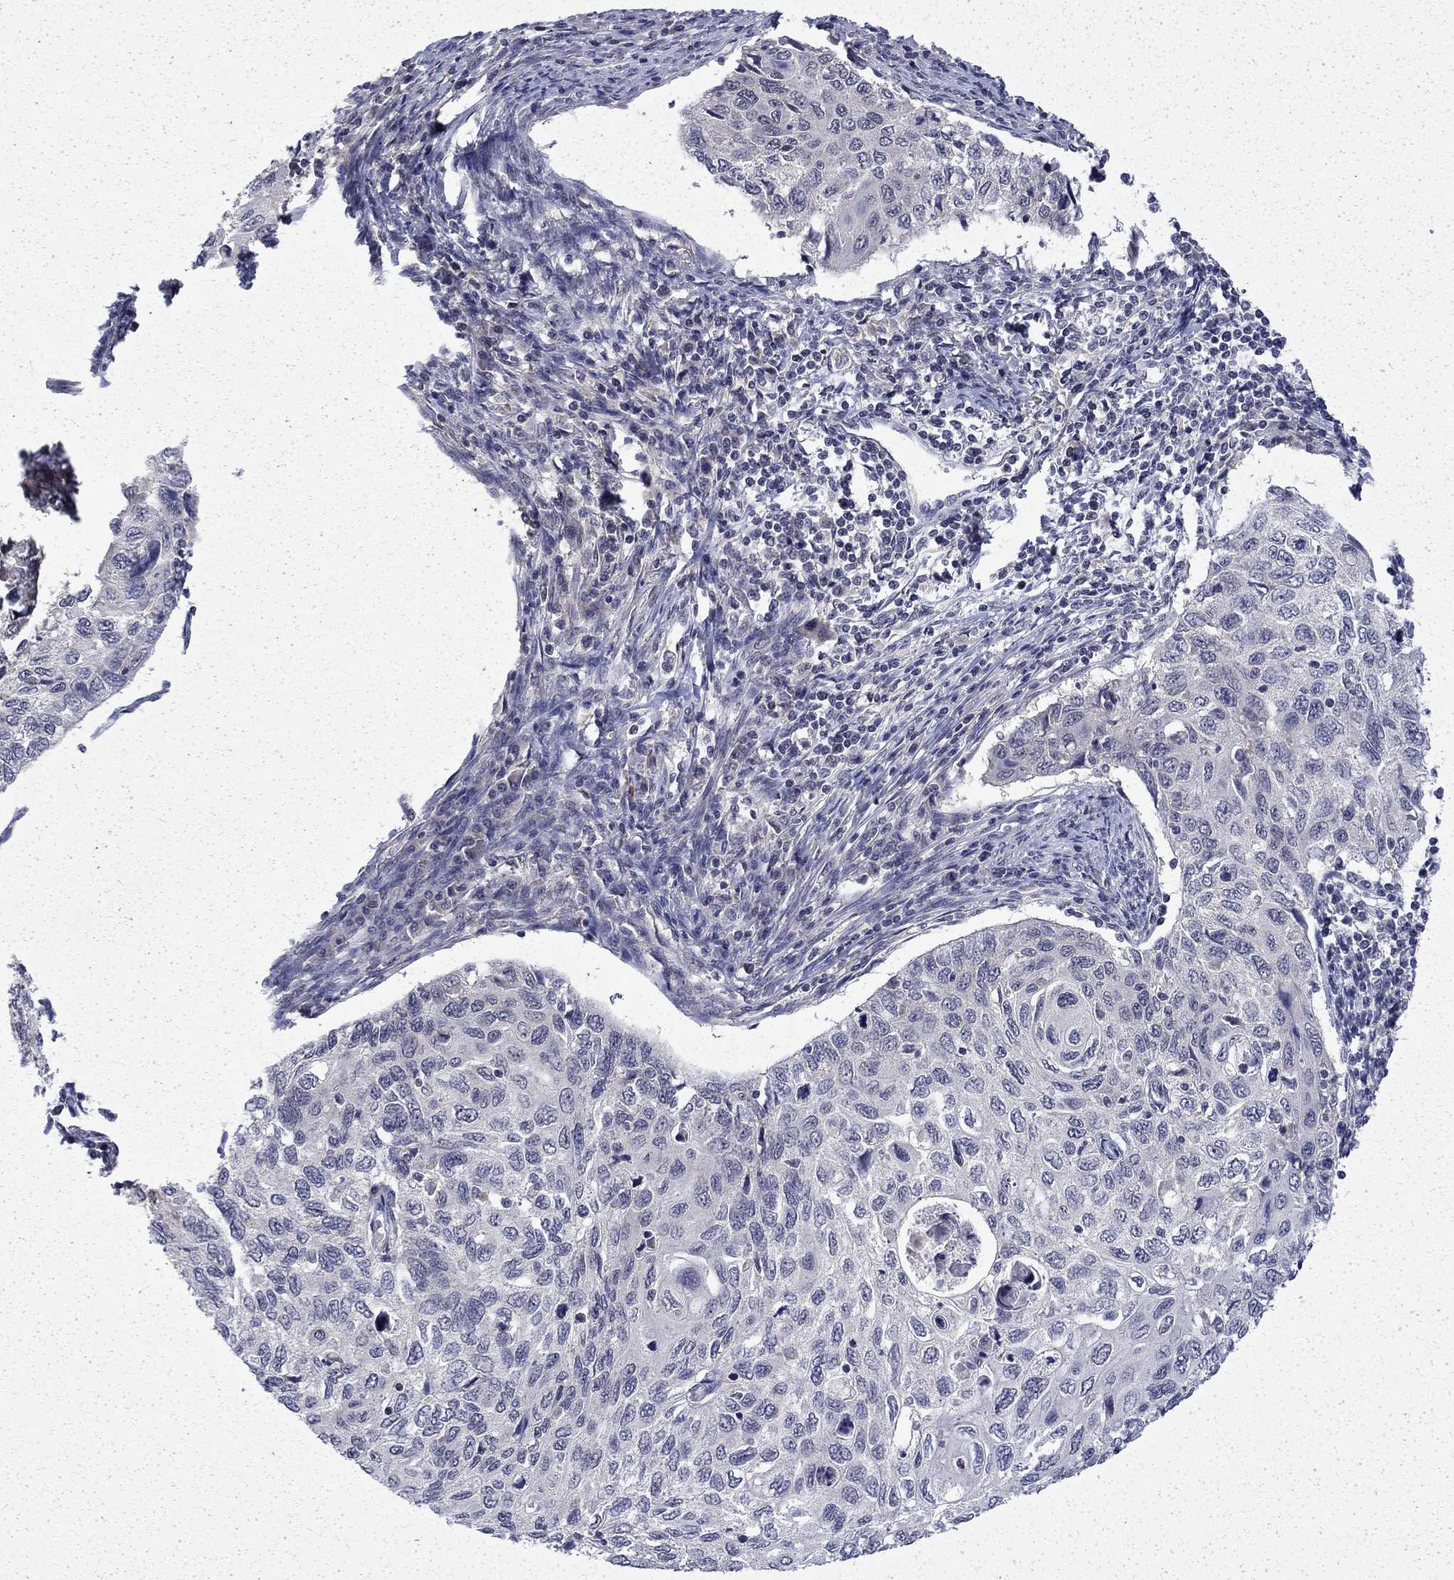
{"staining": {"intensity": "negative", "quantity": "none", "location": "none"}, "tissue": "cervical cancer", "cell_type": "Tumor cells", "image_type": "cancer", "snomed": [{"axis": "morphology", "description": "Squamous cell carcinoma, NOS"}, {"axis": "topography", "description": "Cervix"}], "caption": "Immunohistochemistry micrograph of human cervical cancer stained for a protein (brown), which demonstrates no staining in tumor cells. (IHC, brightfield microscopy, high magnification).", "gene": "CHAT", "patient": {"sex": "female", "age": 70}}